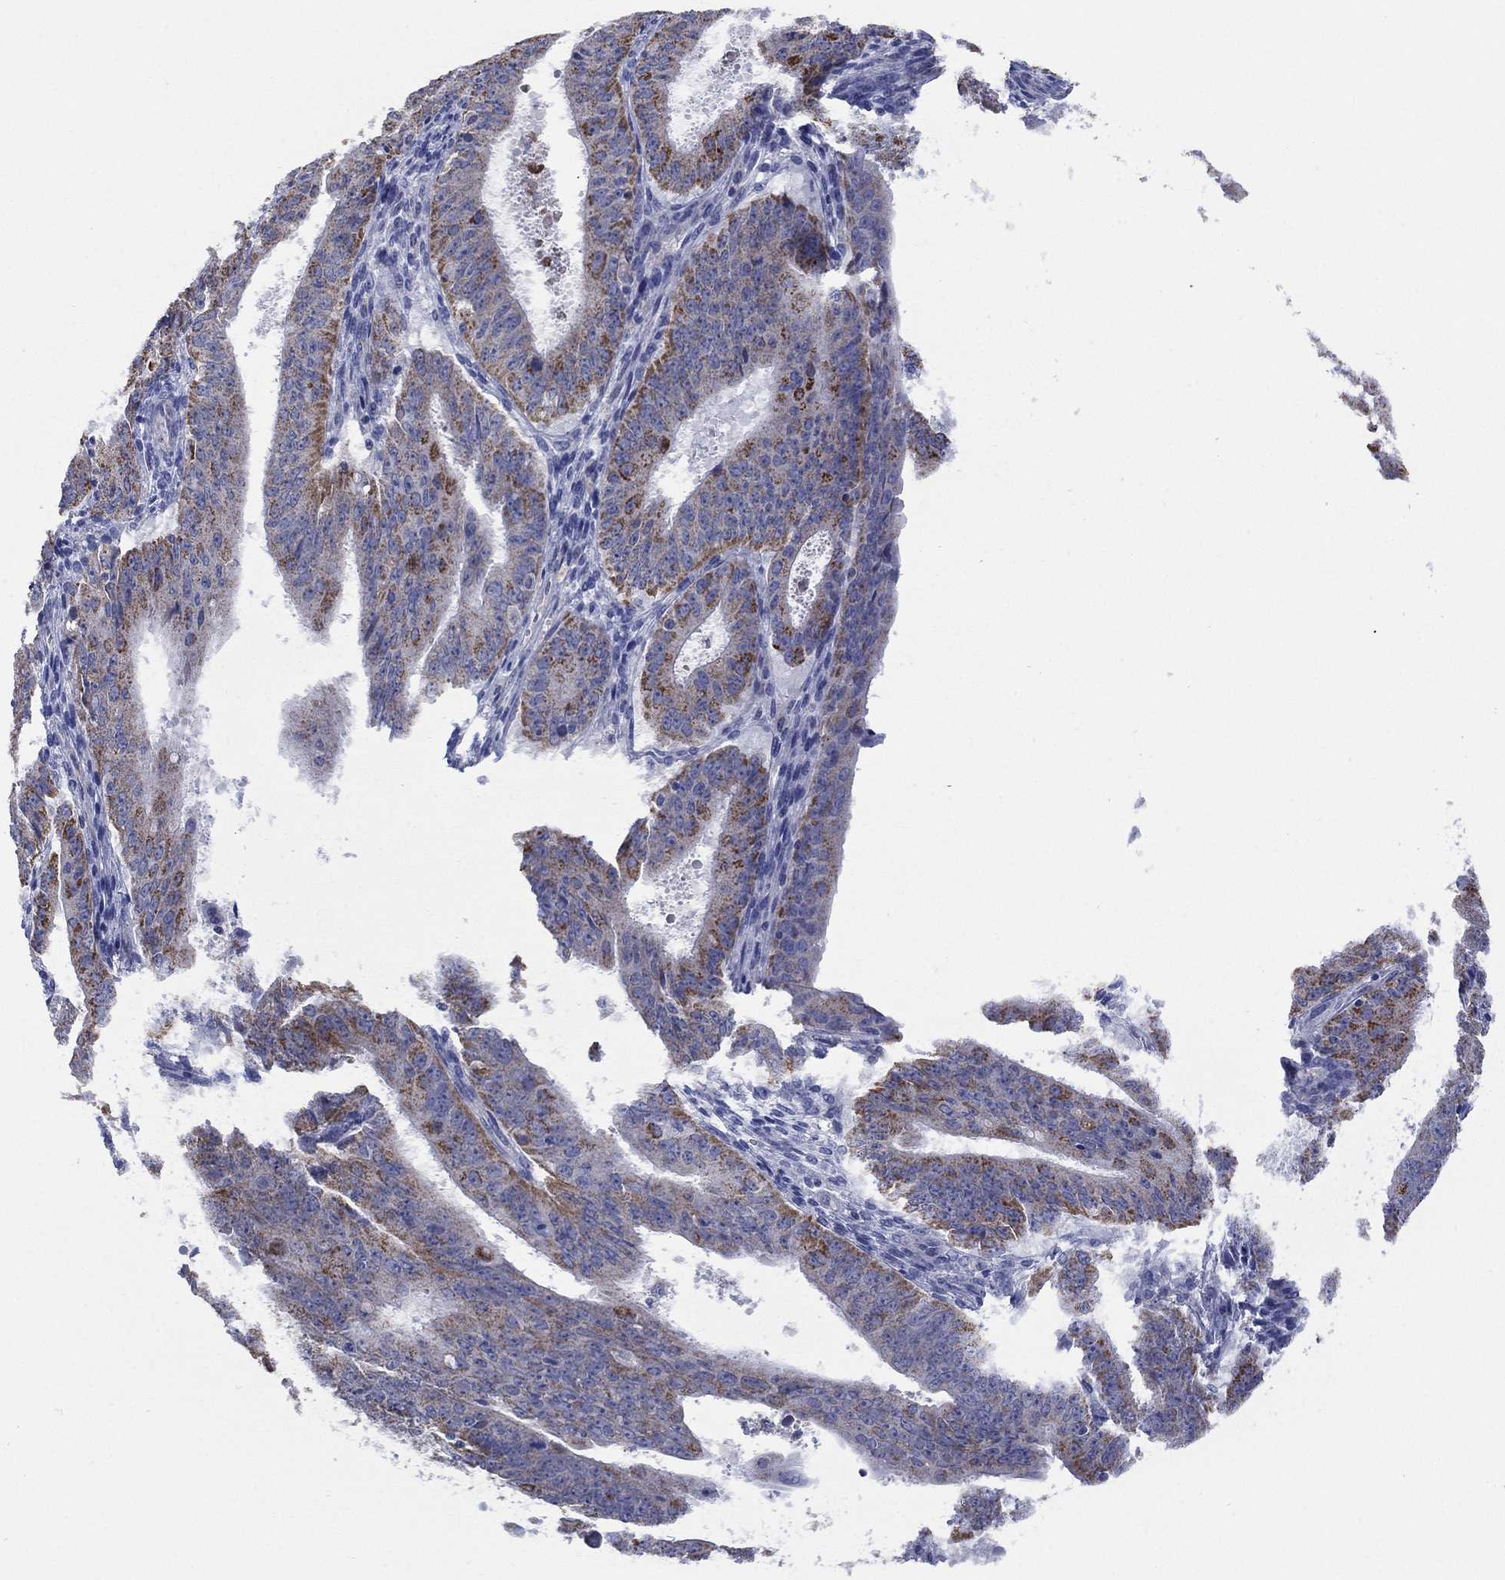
{"staining": {"intensity": "strong", "quantity": ">75%", "location": "cytoplasmic/membranous"}, "tissue": "ovarian cancer", "cell_type": "Tumor cells", "image_type": "cancer", "snomed": [{"axis": "morphology", "description": "Carcinoma, endometroid"}, {"axis": "topography", "description": "Ovary"}], "caption": "Immunohistochemistry micrograph of human ovarian cancer (endometroid carcinoma) stained for a protein (brown), which reveals high levels of strong cytoplasmic/membranous positivity in approximately >75% of tumor cells.", "gene": "CLVS1", "patient": {"sex": "female", "age": 42}}